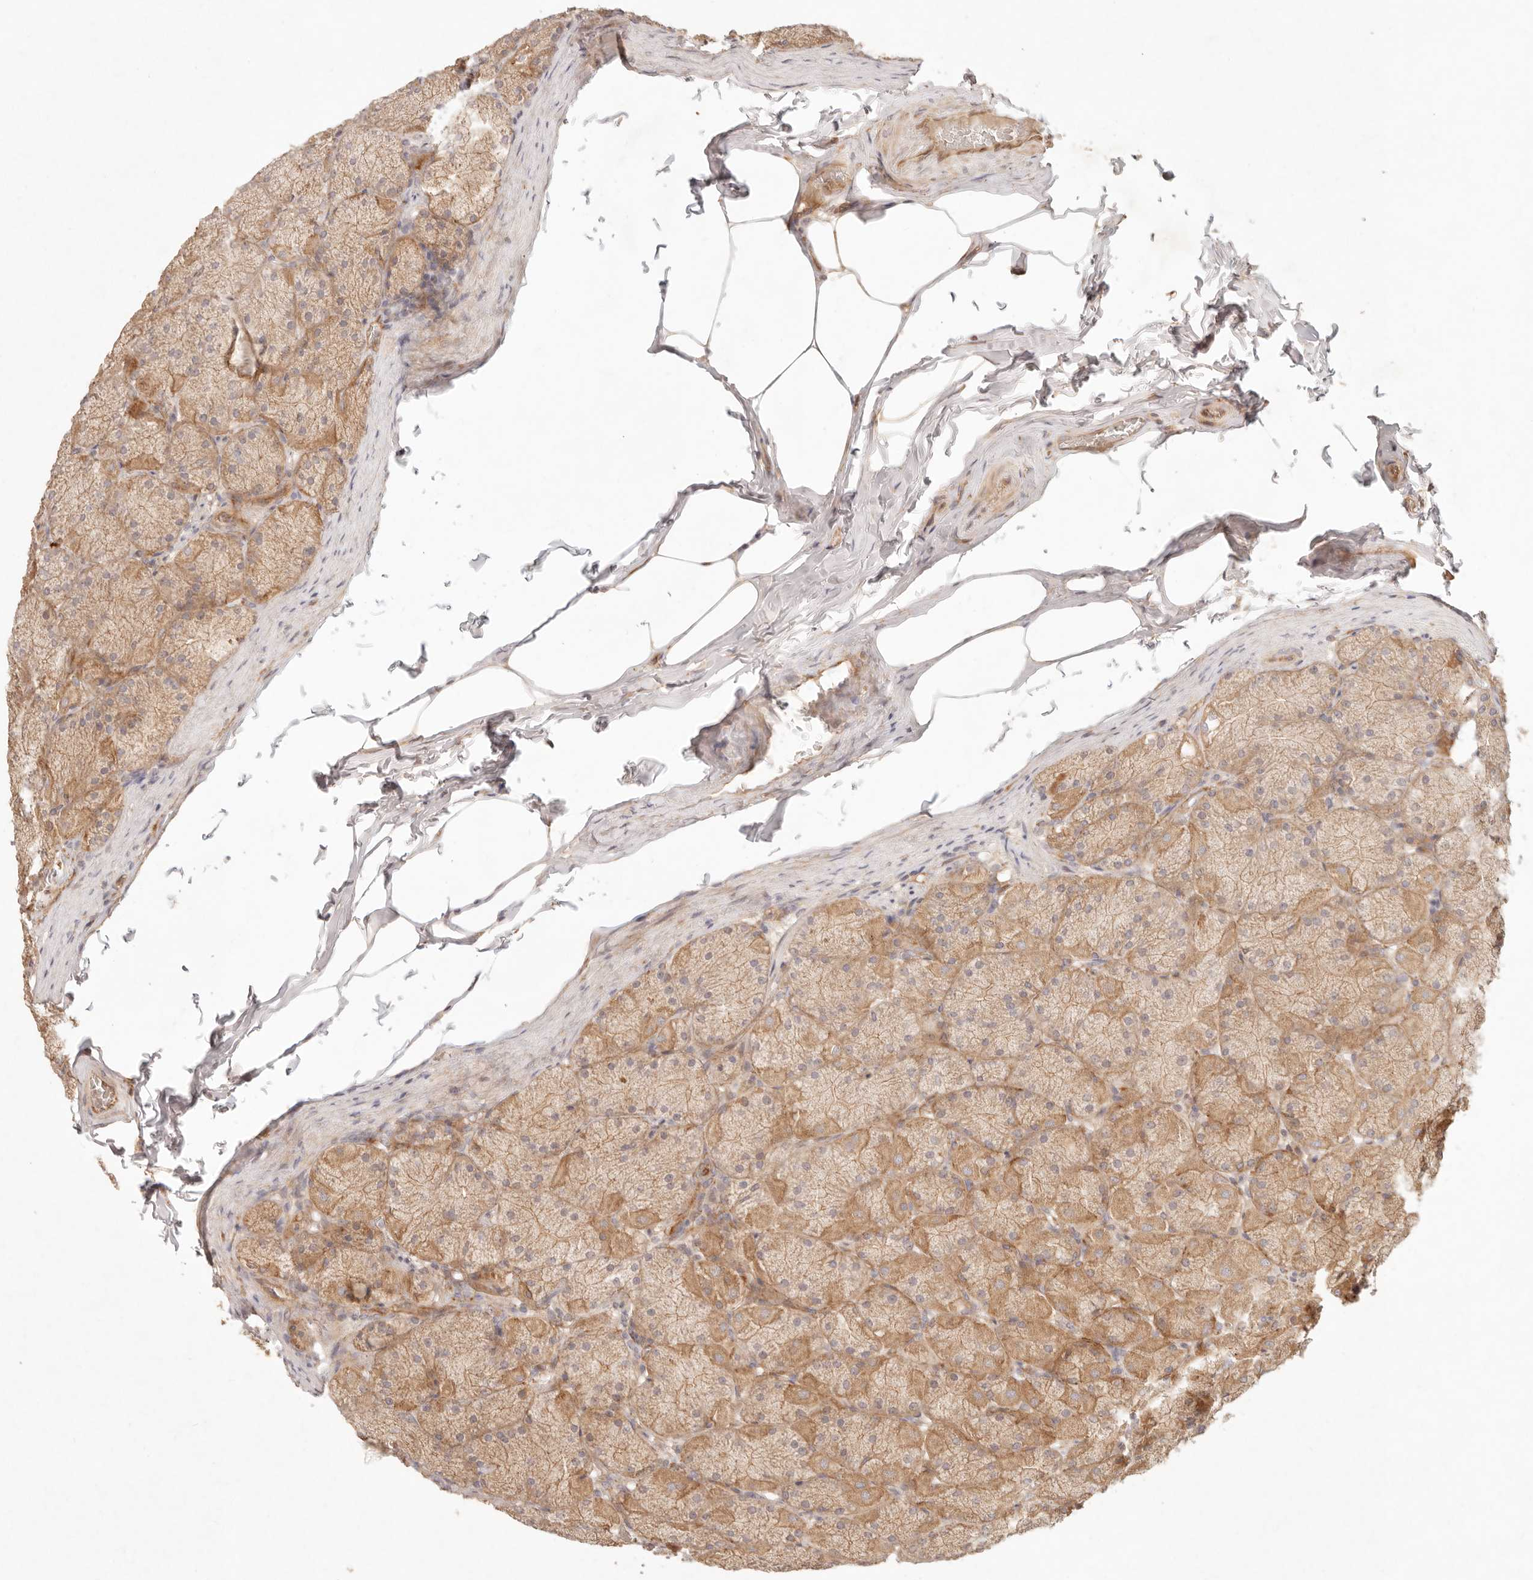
{"staining": {"intensity": "moderate", "quantity": ">75%", "location": "cytoplasmic/membranous"}, "tissue": "stomach", "cell_type": "Glandular cells", "image_type": "normal", "snomed": [{"axis": "morphology", "description": "Normal tissue, NOS"}, {"axis": "topography", "description": "Stomach, upper"}], "caption": "Immunohistochemical staining of unremarkable stomach displays >75% levels of moderate cytoplasmic/membranous protein staining in approximately >75% of glandular cells. (DAB (3,3'-diaminobenzidine) IHC, brown staining for protein, blue staining for nuclei).", "gene": "PPP1R3B", "patient": {"sex": "female", "age": 56}}